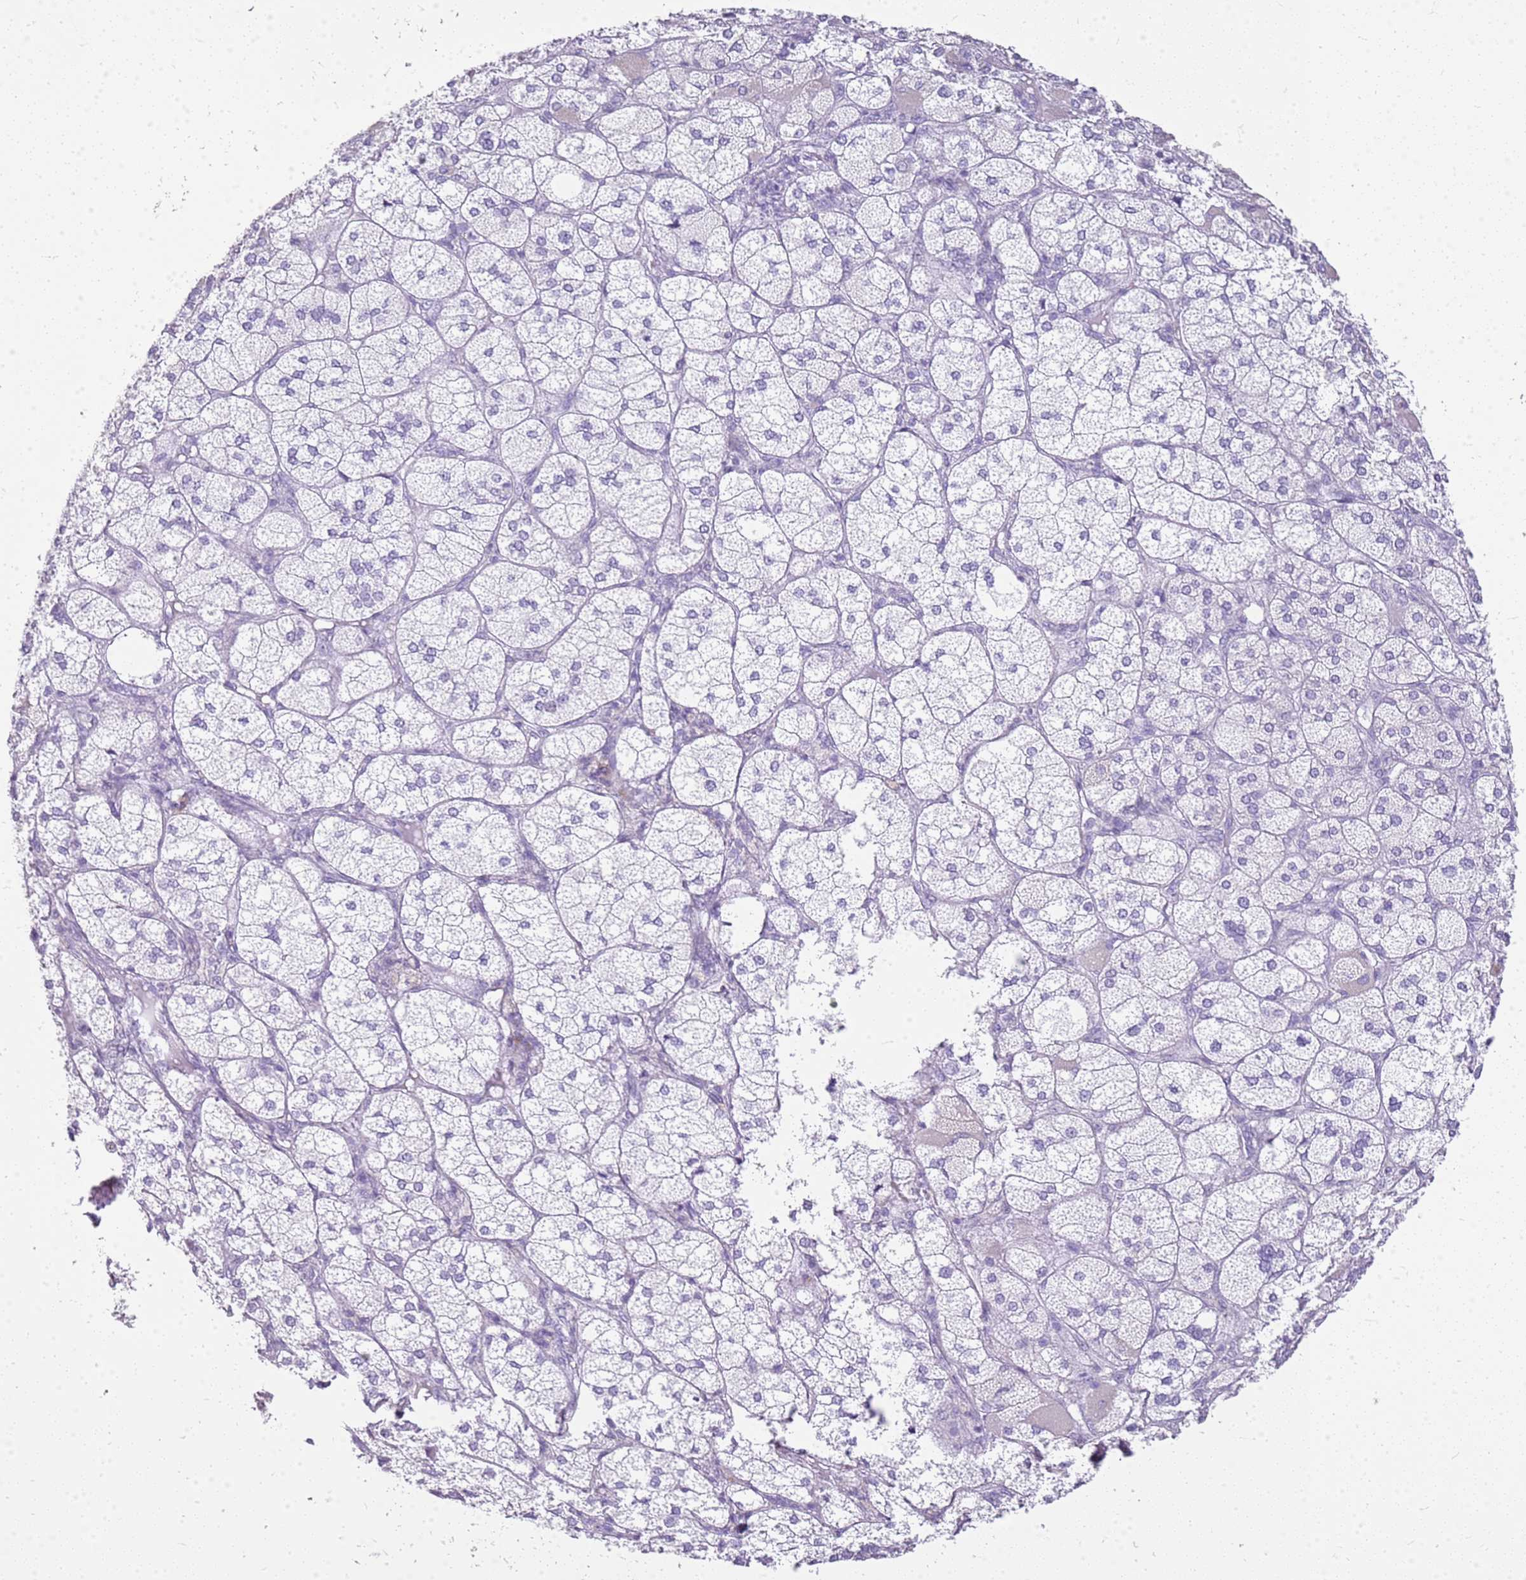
{"staining": {"intensity": "negative", "quantity": "none", "location": "none"}, "tissue": "adrenal gland", "cell_type": "Glandular cells", "image_type": "normal", "snomed": [{"axis": "morphology", "description": "Normal tissue, NOS"}, {"axis": "topography", "description": "Adrenal gland"}], "caption": "Protein analysis of normal adrenal gland shows no significant staining in glandular cells. (DAB immunohistochemistry (IHC) visualized using brightfield microscopy, high magnification).", "gene": "CA8", "patient": {"sex": "female", "age": 61}}